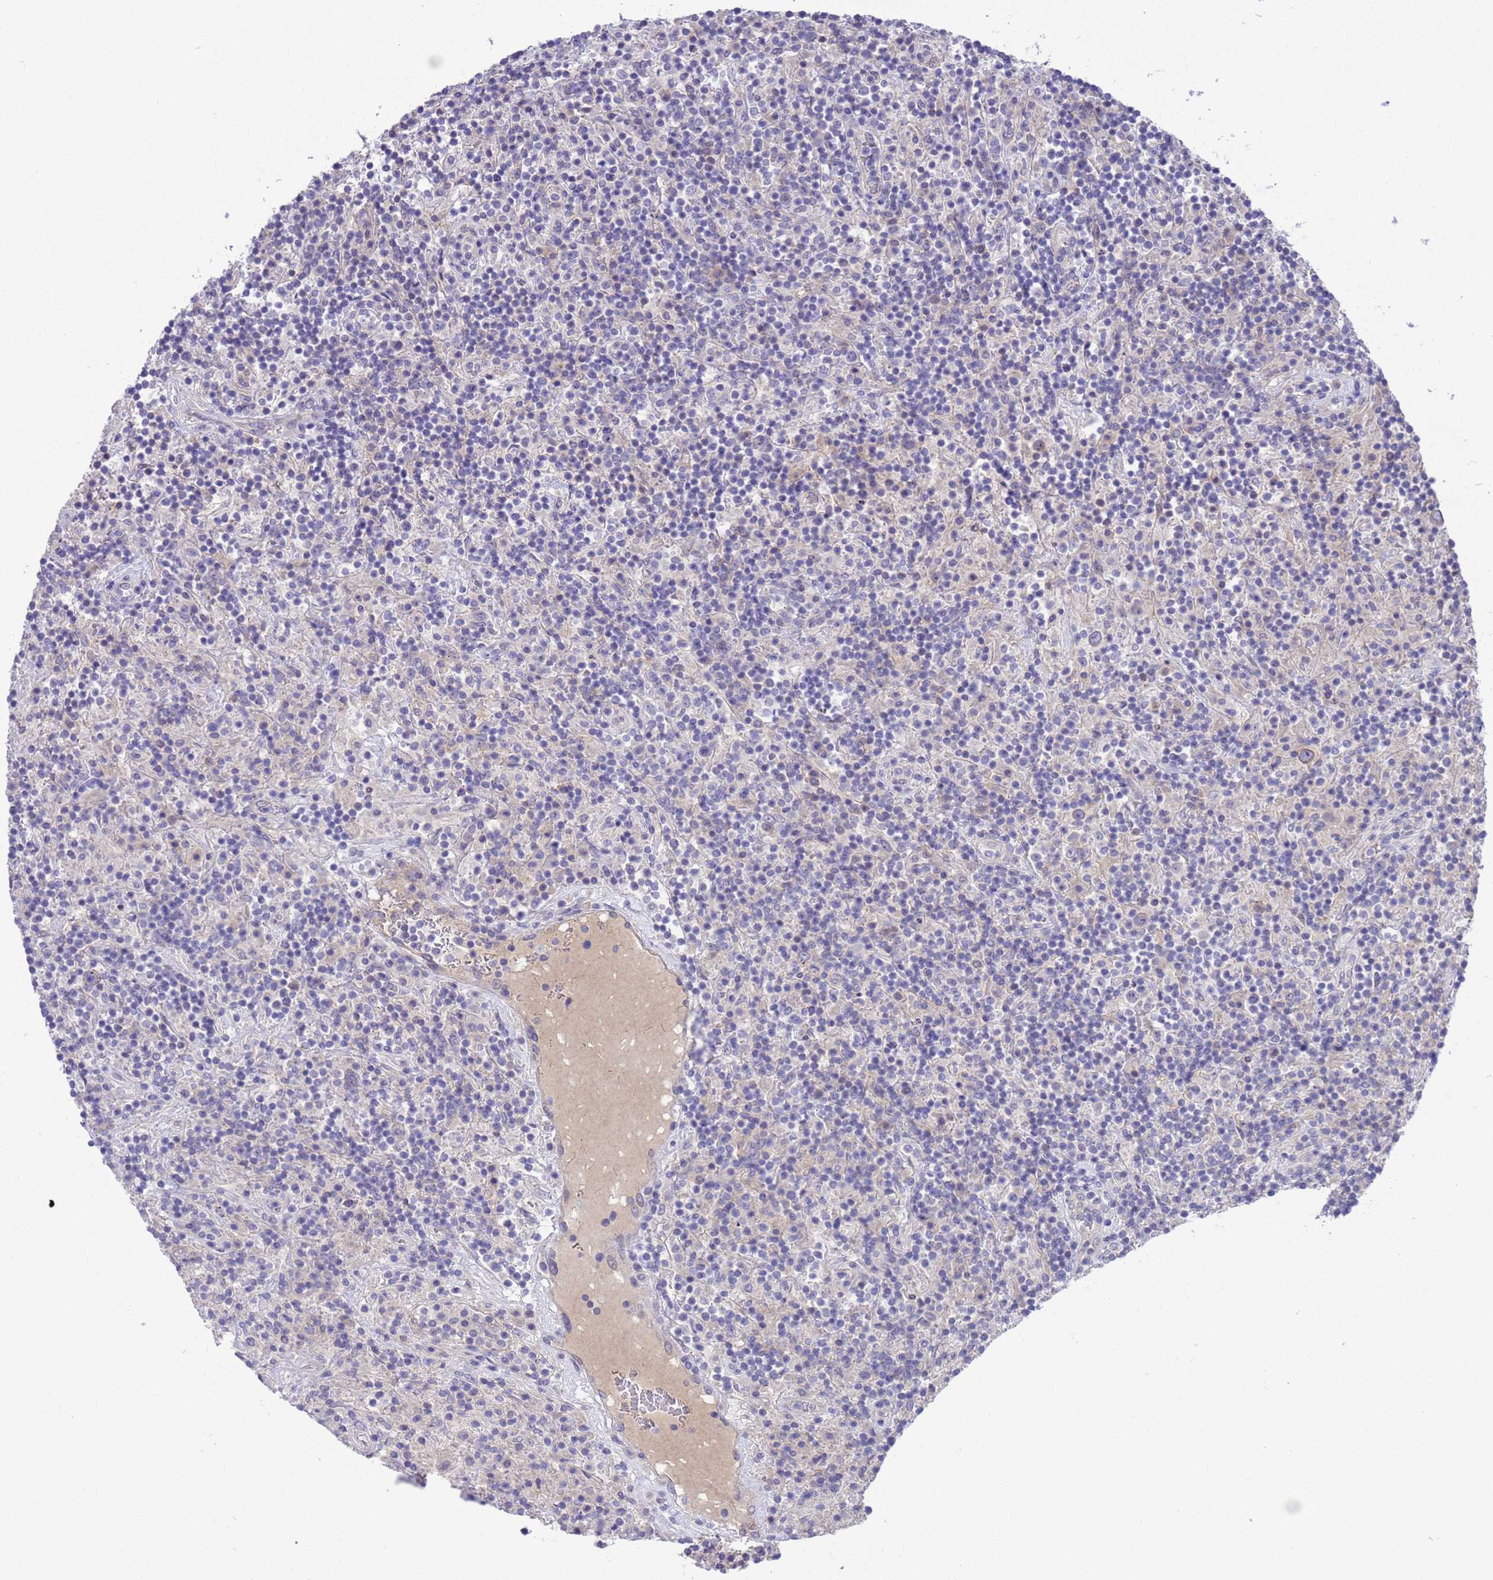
{"staining": {"intensity": "negative", "quantity": "none", "location": "none"}, "tissue": "lymphoma", "cell_type": "Tumor cells", "image_type": "cancer", "snomed": [{"axis": "morphology", "description": "Hodgkin's disease, NOS"}, {"axis": "topography", "description": "Lymph node"}], "caption": "Immunohistochemistry image of human Hodgkin's disease stained for a protein (brown), which exhibits no positivity in tumor cells.", "gene": "GJA10", "patient": {"sex": "male", "age": 70}}